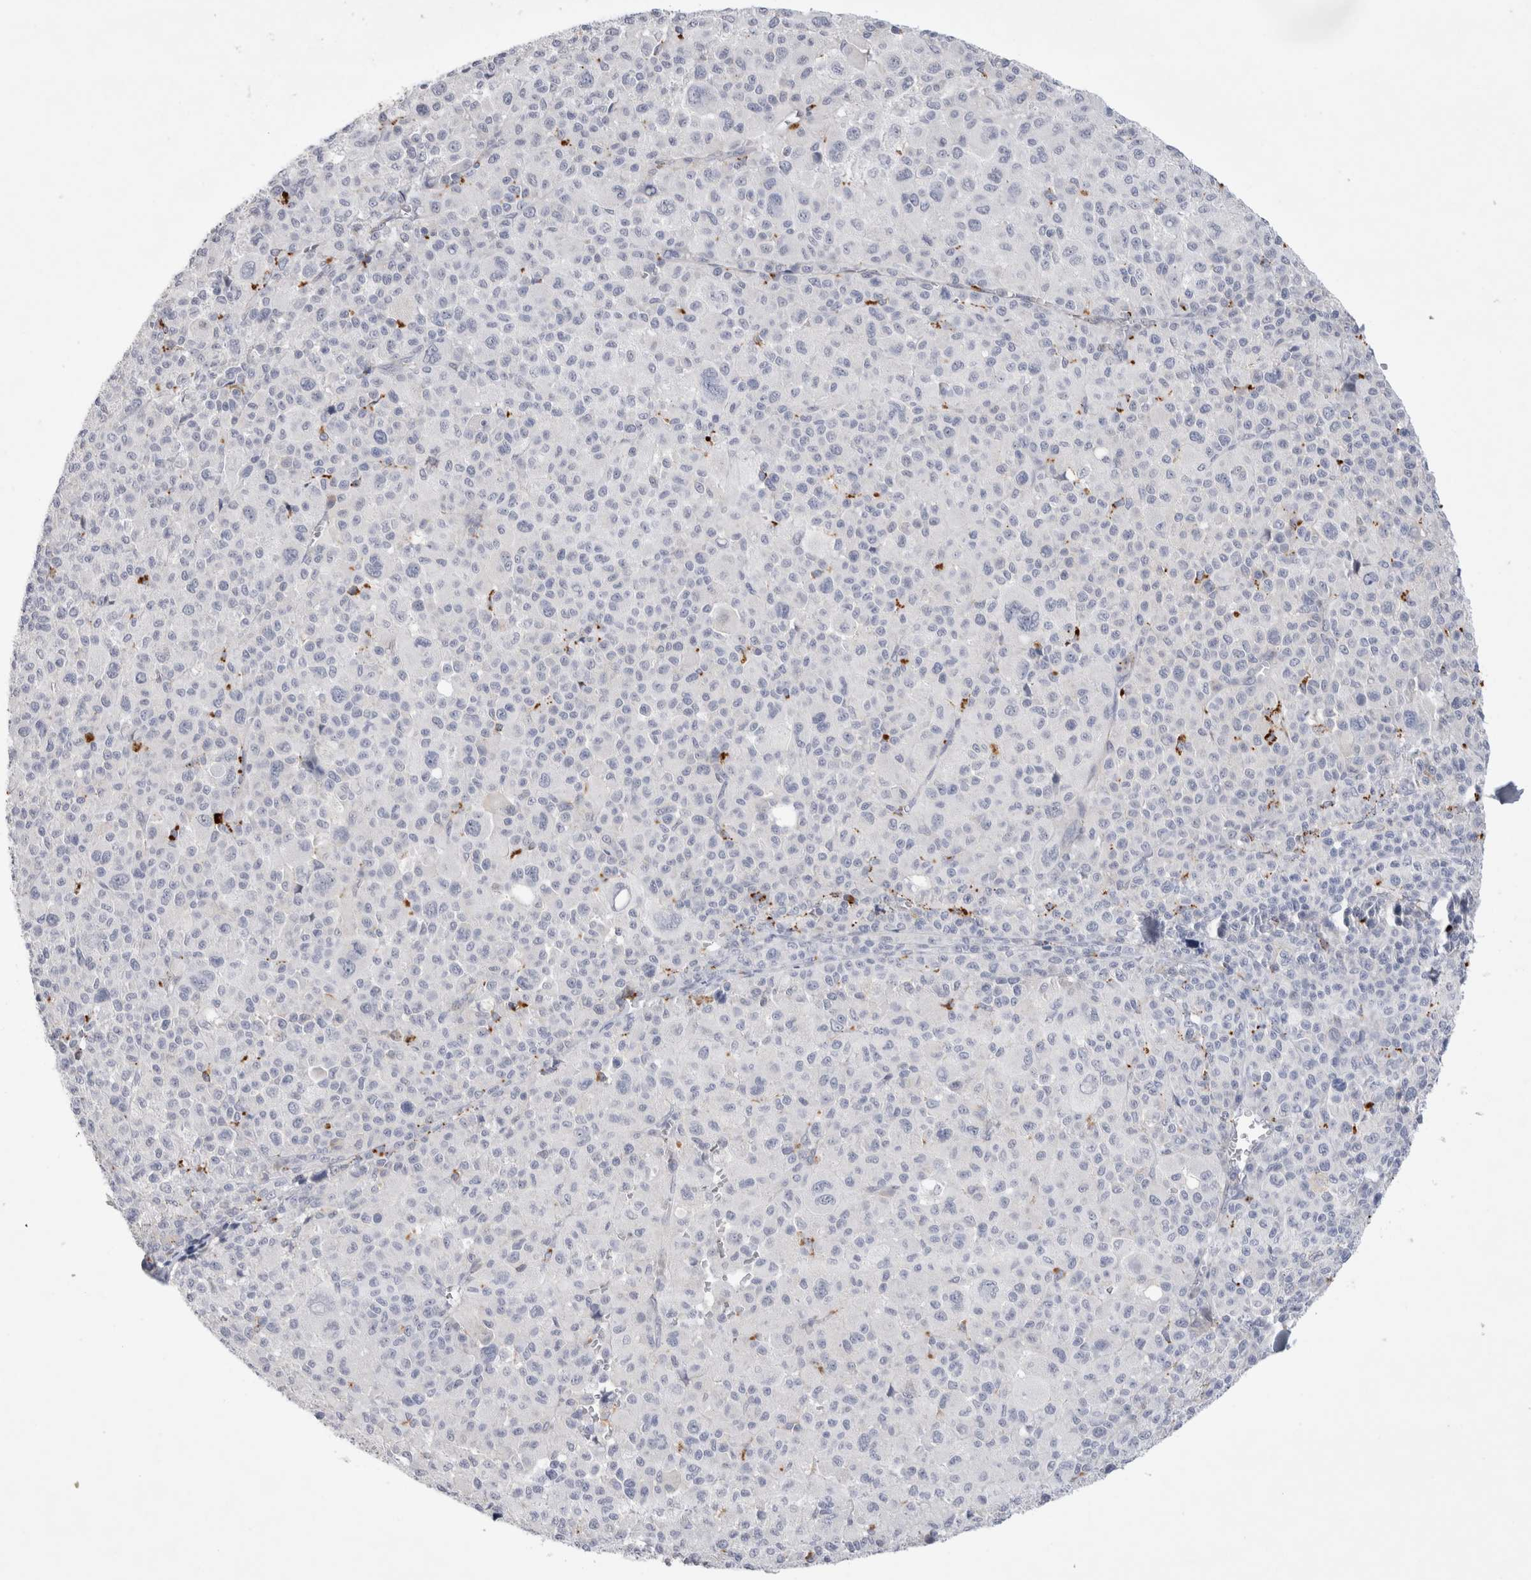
{"staining": {"intensity": "negative", "quantity": "none", "location": "none"}, "tissue": "melanoma", "cell_type": "Tumor cells", "image_type": "cancer", "snomed": [{"axis": "morphology", "description": "Malignant melanoma, Metastatic site"}, {"axis": "topography", "description": "Skin"}], "caption": "Immunohistochemical staining of melanoma exhibits no significant positivity in tumor cells. (DAB immunohistochemistry visualized using brightfield microscopy, high magnification).", "gene": "GAA", "patient": {"sex": "female", "age": 74}}